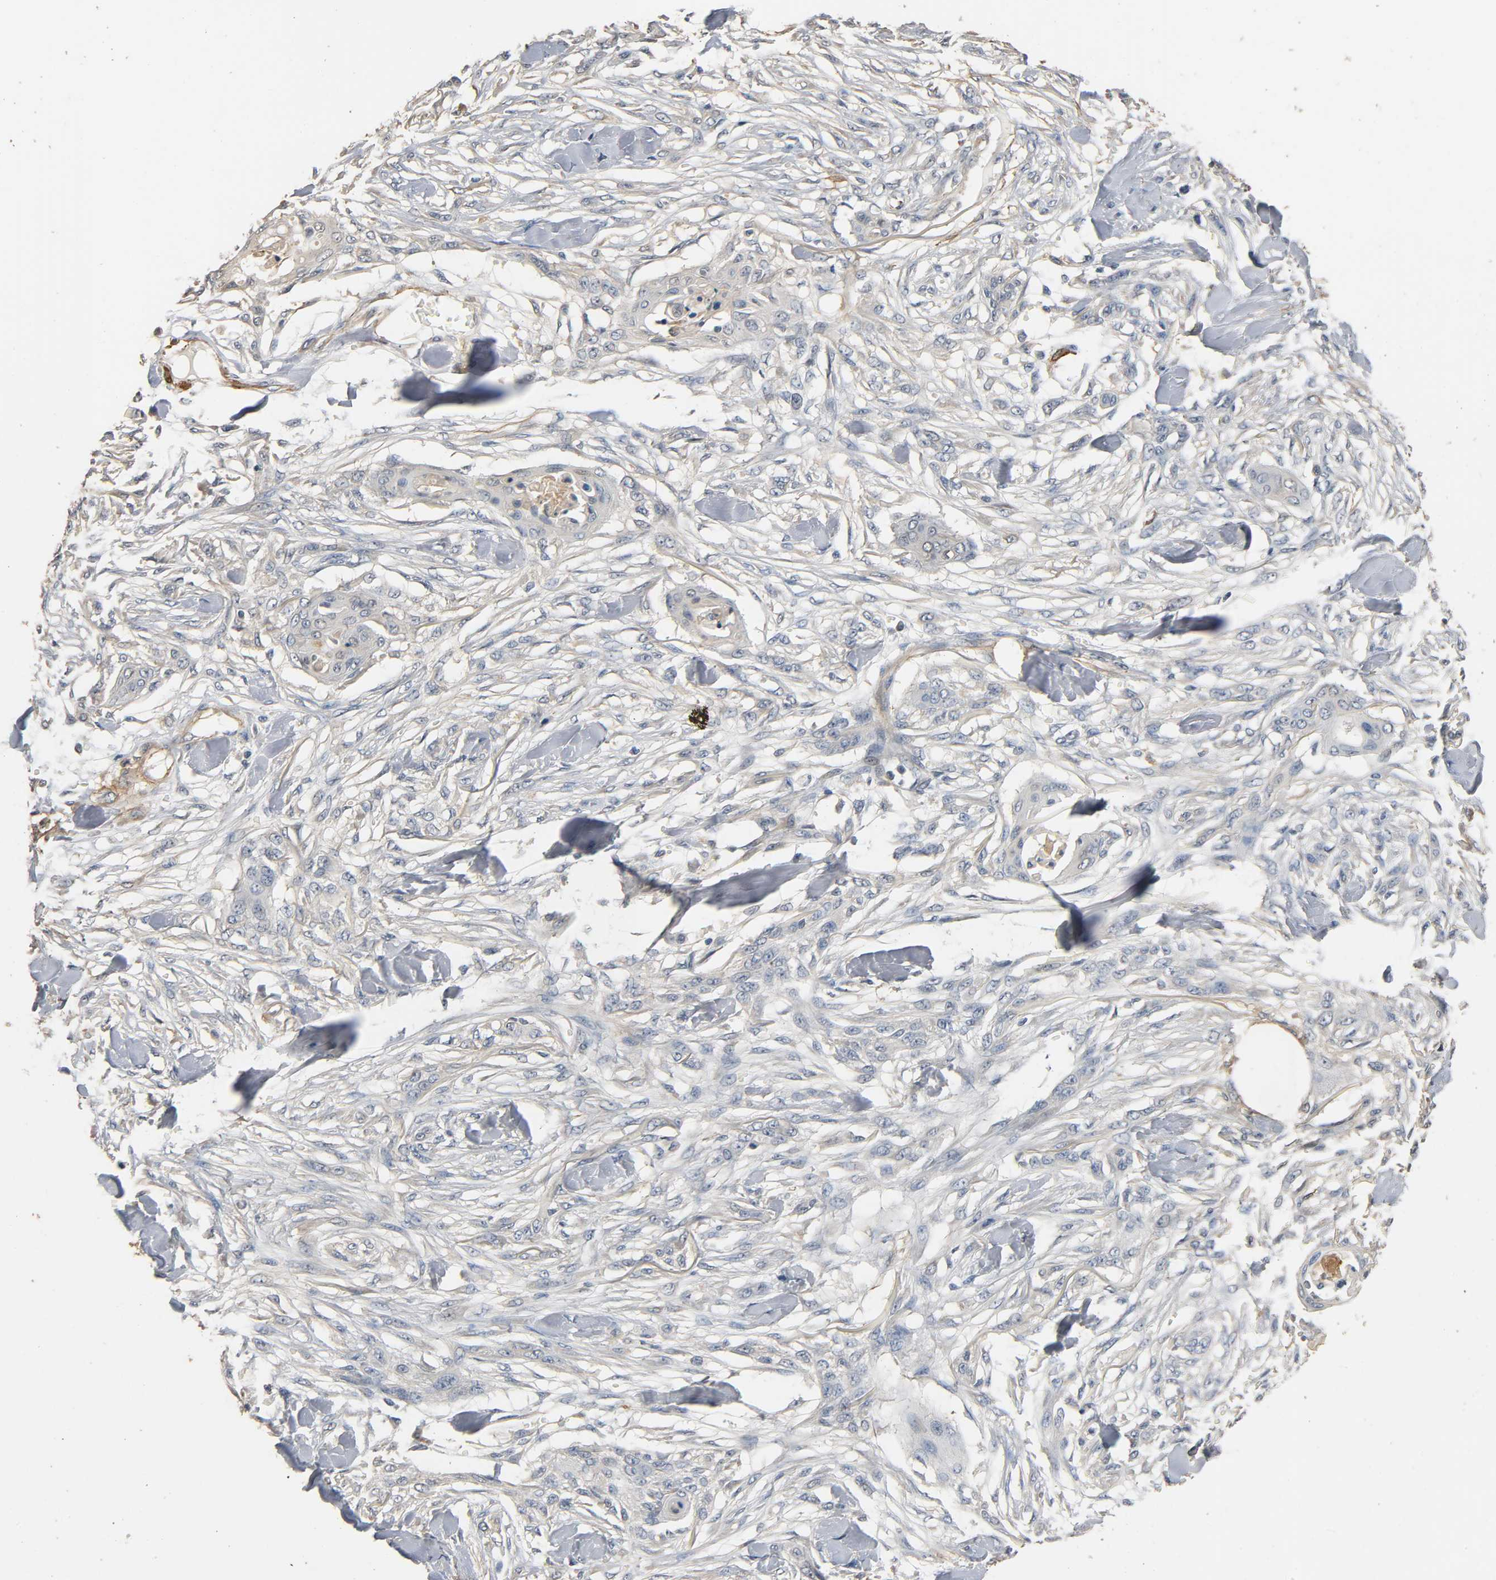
{"staining": {"intensity": "weak", "quantity": "25%-75%", "location": "cytoplasmic/membranous"}, "tissue": "skin cancer", "cell_type": "Tumor cells", "image_type": "cancer", "snomed": [{"axis": "morphology", "description": "Normal tissue, NOS"}, {"axis": "morphology", "description": "Squamous cell carcinoma, NOS"}, {"axis": "topography", "description": "Skin"}], "caption": "Squamous cell carcinoma (skin) was stained to show a protein in brown. There is low levels of weak cytoplasmic/membranous expression in approximately 25%-75% of tumor cells.", "gene": "GSTA3", "patient": {"sex": "female", "age": 59}}